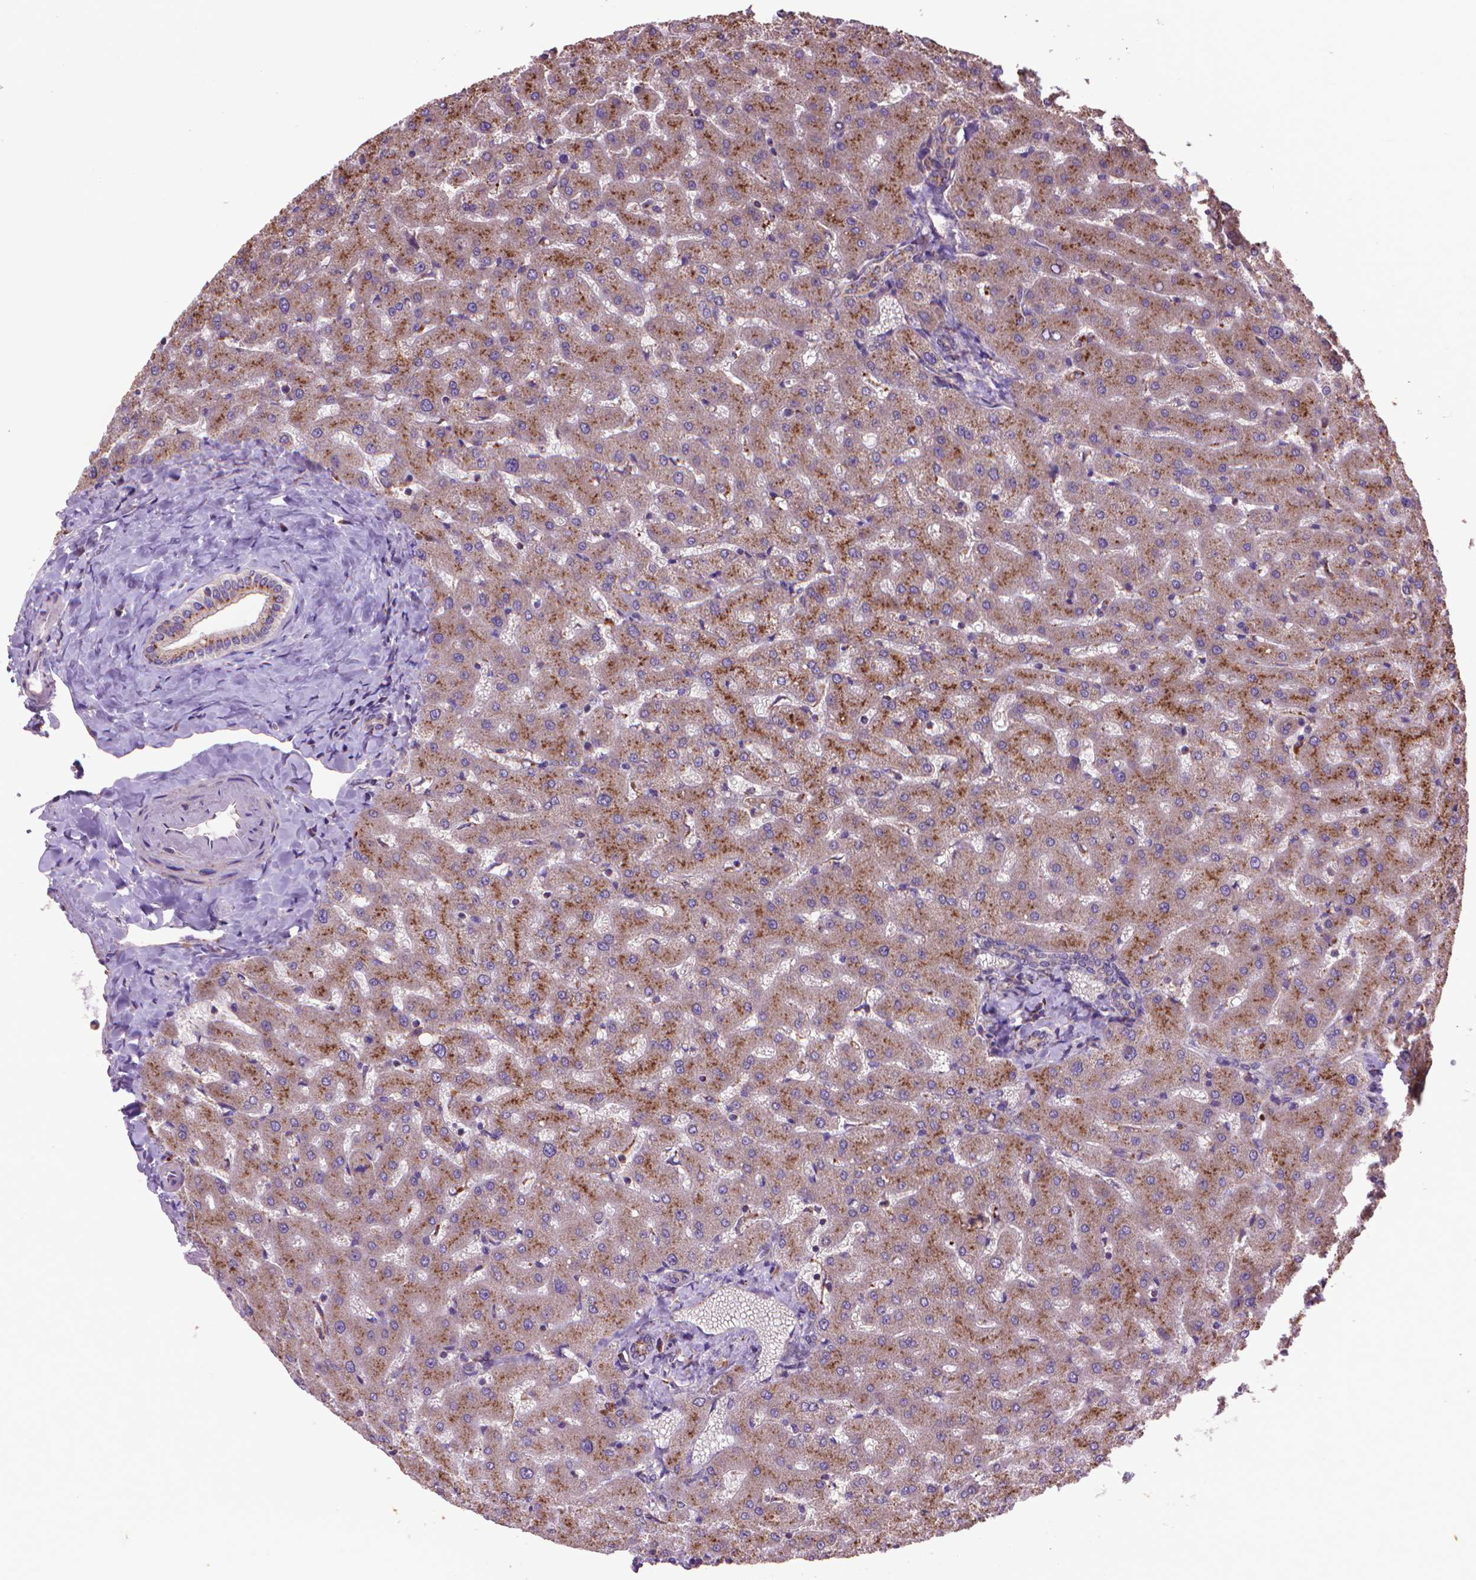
{"staining": {"intensity": "moderate", "quantity": ">75%", "location": "cytoplasmic/membranous"}, "tissue": "liver", "cell_type": "Cholangiocytes", "image_type": "normal", "snomed": [{"axis": "morphology", "description": "Normal tissue, NOS"}, {"axis": "topography", "description": "Liver"}], "caption": "The immunohistochemical stain highlights moderate cytoplasmic/membranous expression in cholangiocytes of normal liver. (DAB (3,3'-diaminobenzidine) IHC with brightfield microscopy, high magnification).", "gene": "GLB1", "patient": {"sex": "female", "age": 50}}